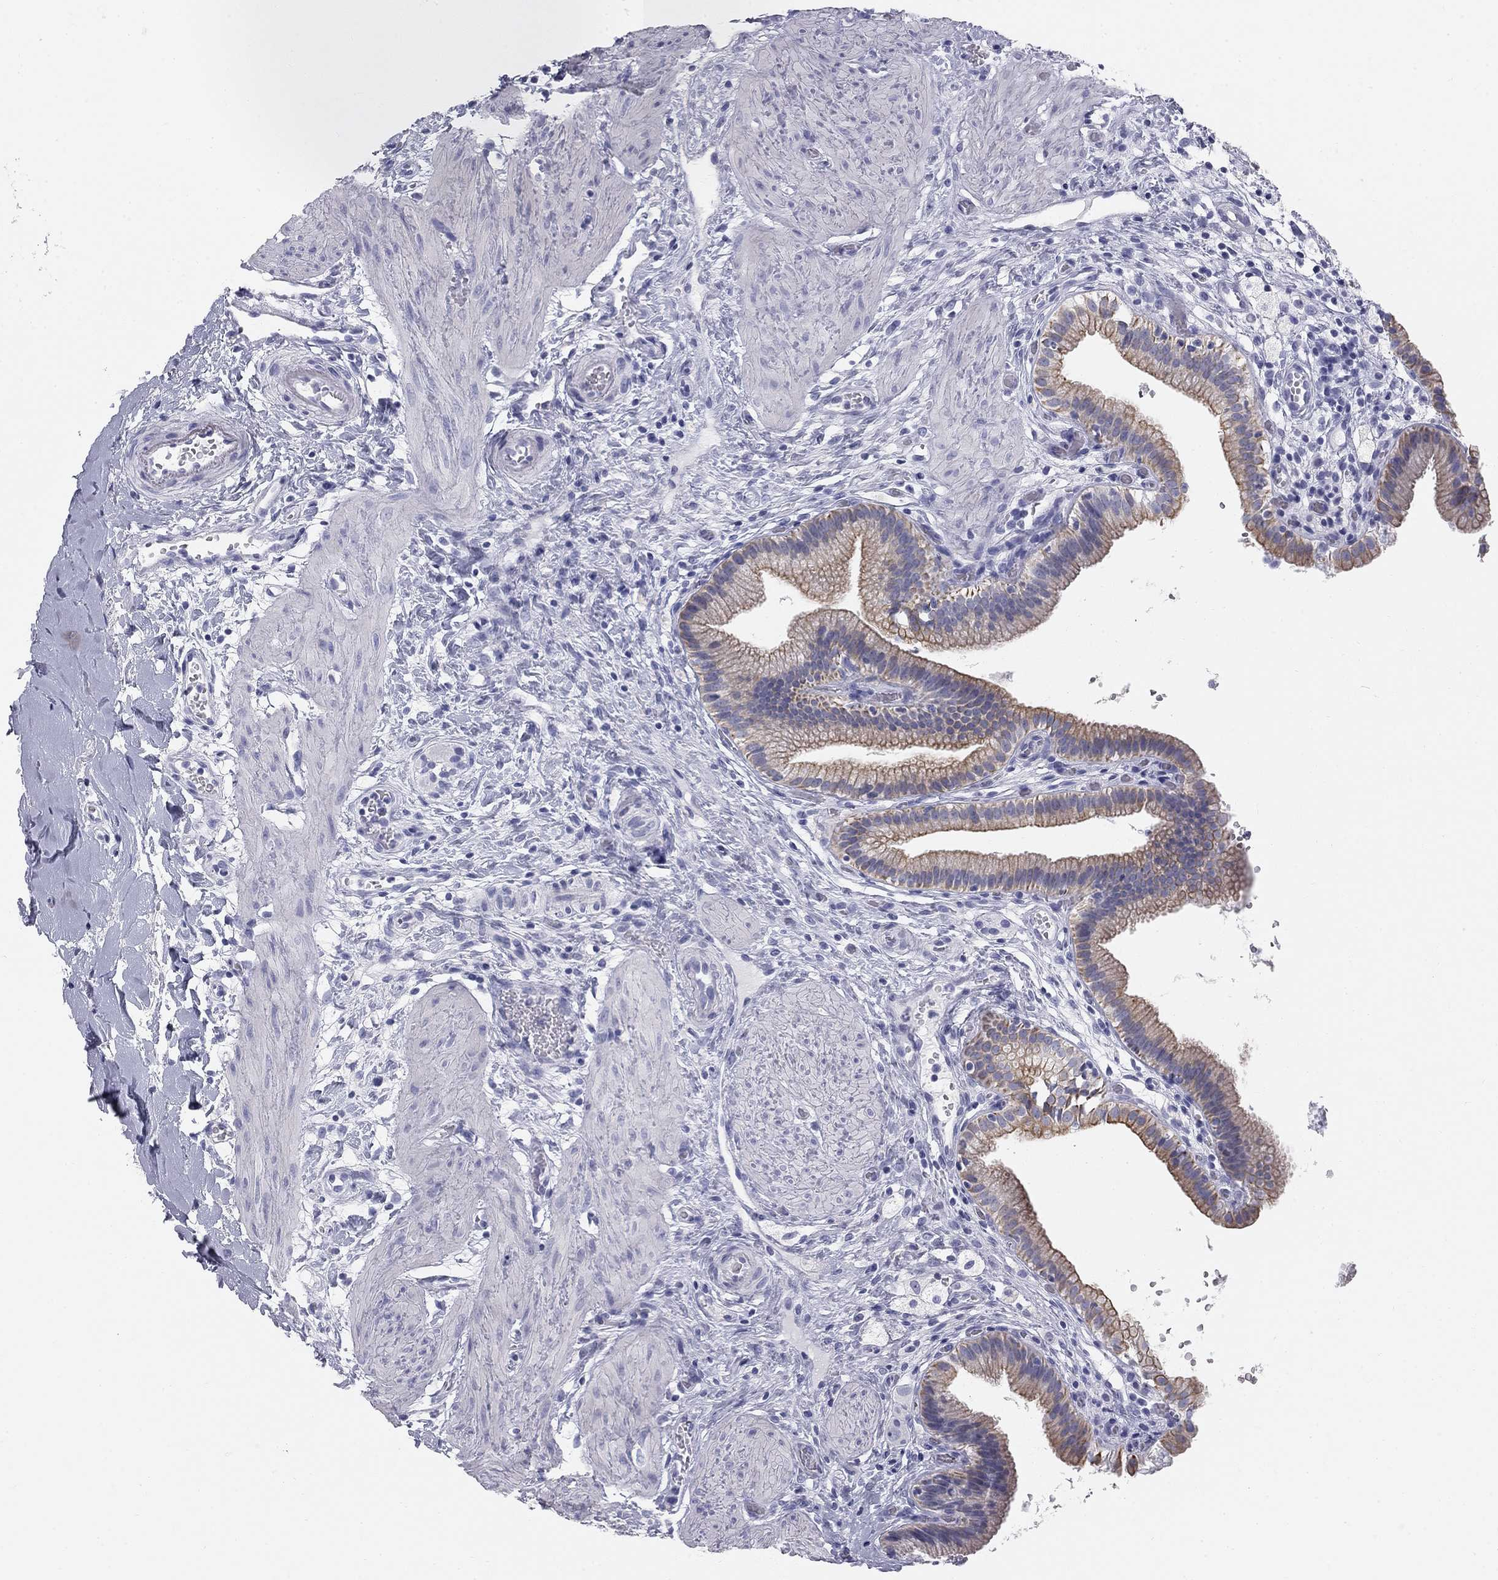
{"staining": {"intensity": "moderate", "quantity": ">75%", "location": "cytoplasmic/membranous"}, "tissue": "gallbladder", "cell_type": "Glandular cells", "image_type": "normal", "snomed": [{"axis": "morphology", "description": "Normal tissue, NOS"}, {"axis": "topography", "description": "Gallbladder"}], "caption": "Human gallbladder stained for a protein (brown) exhibits moderate cytoplasmic/membranous positive expression in about >75% of glandular cells.", "gene": "SULT2B1", "patient": {"sex": "female", "age": 24}}